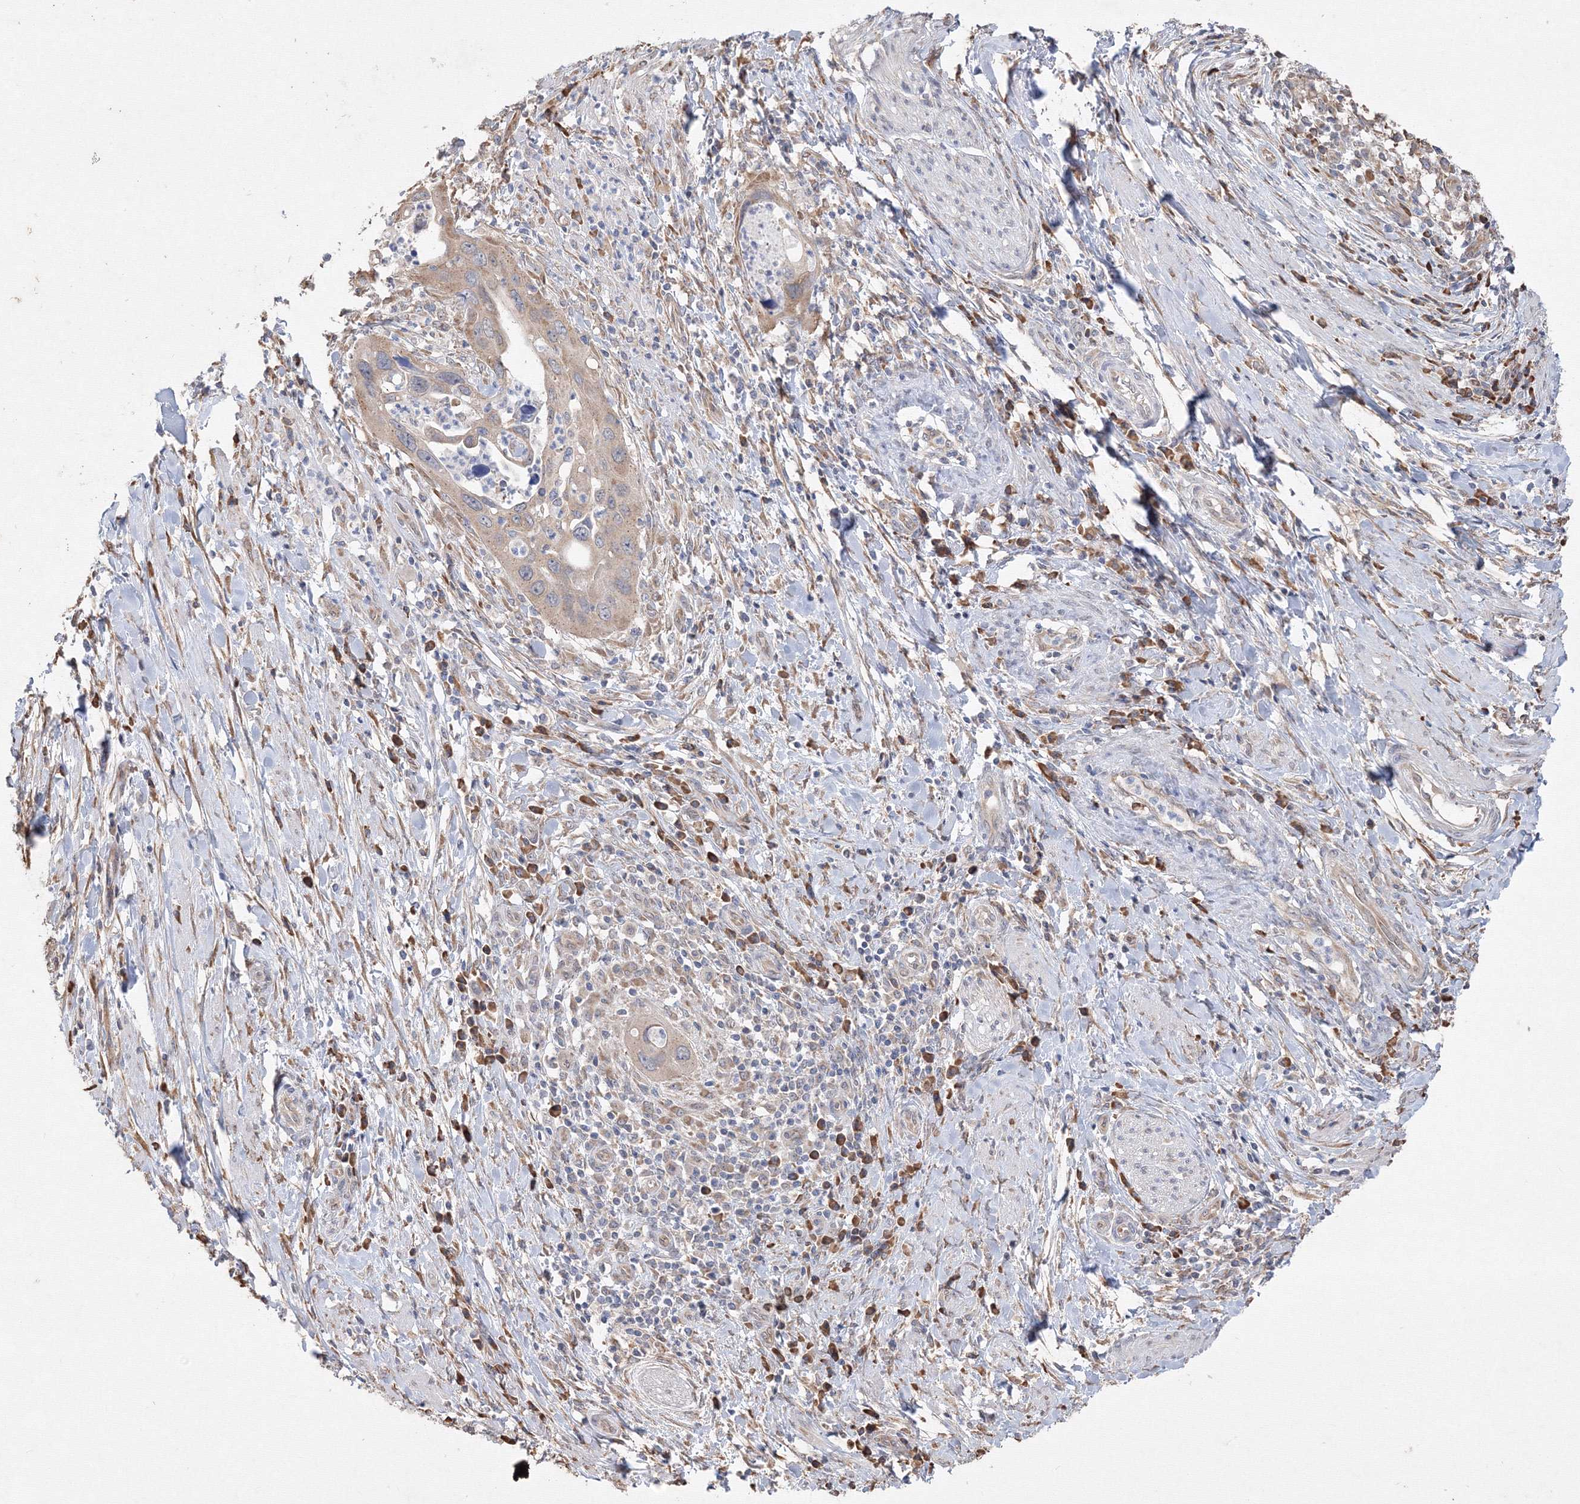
{"staining": {"intensity": "weak", "quantity": "25%-75%", "location": "cytoplasmic/membranous"}, "tissue": "cervical cancer", "cell_type": "Tumor cells", "image_type": "cancer", "snomed": [{"axis": "morphology", "description": "Squamous cell carcinoma, NOS"}, {"axis": "topography", "description": "Cervix"}], "caption": "Cervical cancer was stained to show a protein in brown. There is low levels of weak cytoplasmic/membranous positivity in about 25%-75% of tumor cells. (brown staining indicates protein expression, while blue staining denotes nuclei).", "gene": "FBXL8", "patient": {"sex": "female", "age": 38}}